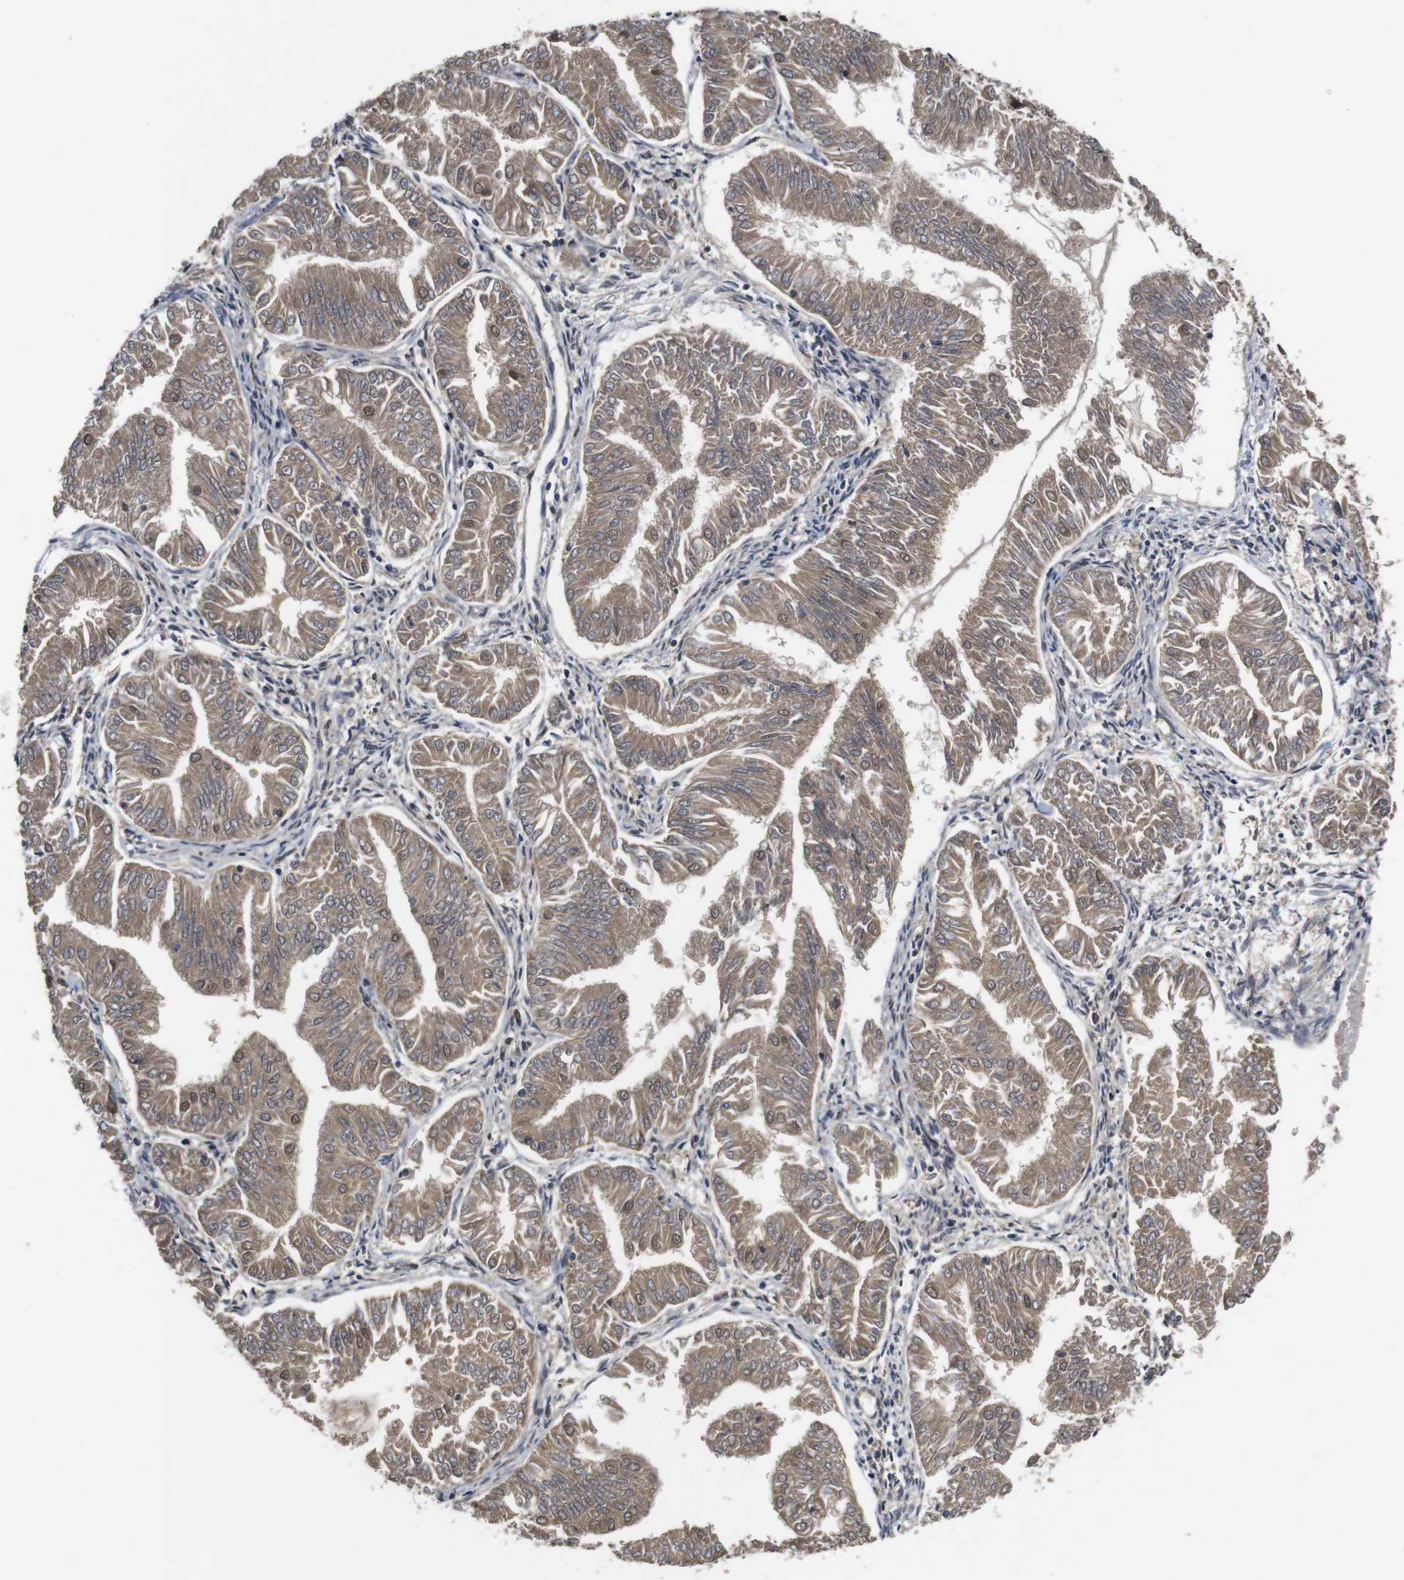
{"staining": {"intensity": "moderate", "quantity": ">75%", "location": "cytoplasmic/membranous,nuclear"}, "tissue": "endometrial cancer", "cell_type": "Tumor cells", "image_type": "cancer", "snomed": [{"axis": "morphology", "description": "Adenocarcinoma, NOS"}, {"axis": "topography", "description": "Endometrium"}], "caption": "Moderate cytoplasmic/membranous and nuclear staining is seen in about >75% of tumor cells in adenocarcinoma (endometrial).", "gene": "ZBTB46", "patient": {"sex": "female", "age": 53}}